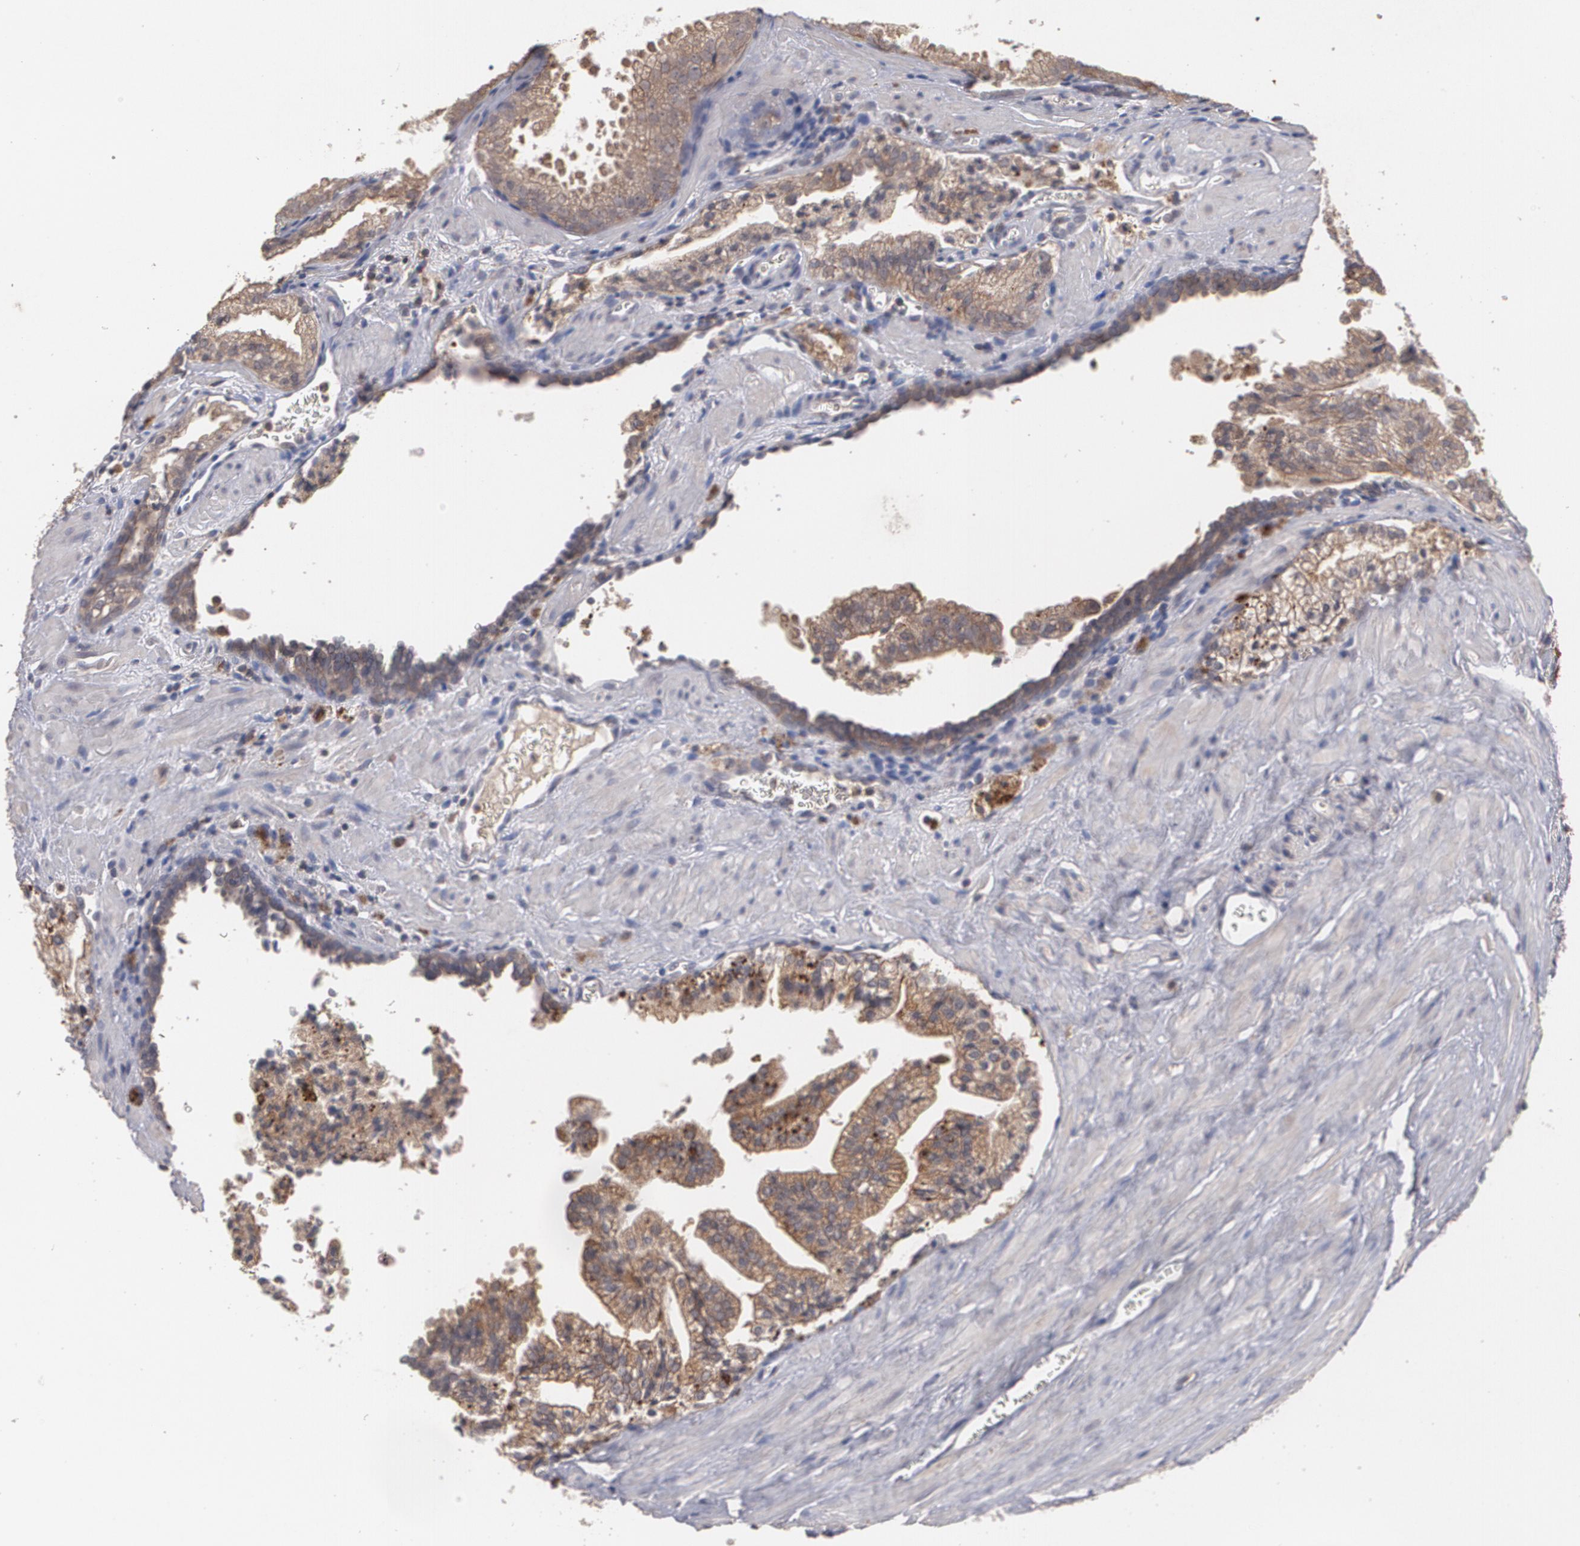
{"staining": {"intensity": "strong", "quantity": ">75%", "location": "cytoplasmic/membranous"}, "tissue": "prostate cancer", "cell_type": "Tumor cells", "image_type": "cancer", "snomed": [{"axis": "morphology", "description": "Adenocarcinoma, Medium grade"}, {"axis": "topography", "description": "Prostate"}], "caption": "A brown stain shows strong cytoplasmic/membranous positivity of a protein in human prostate medium-grade adenocarcinoma tumor cells.", "gene": "ARF6", "patient": {"sex": "male", "age": 64}}